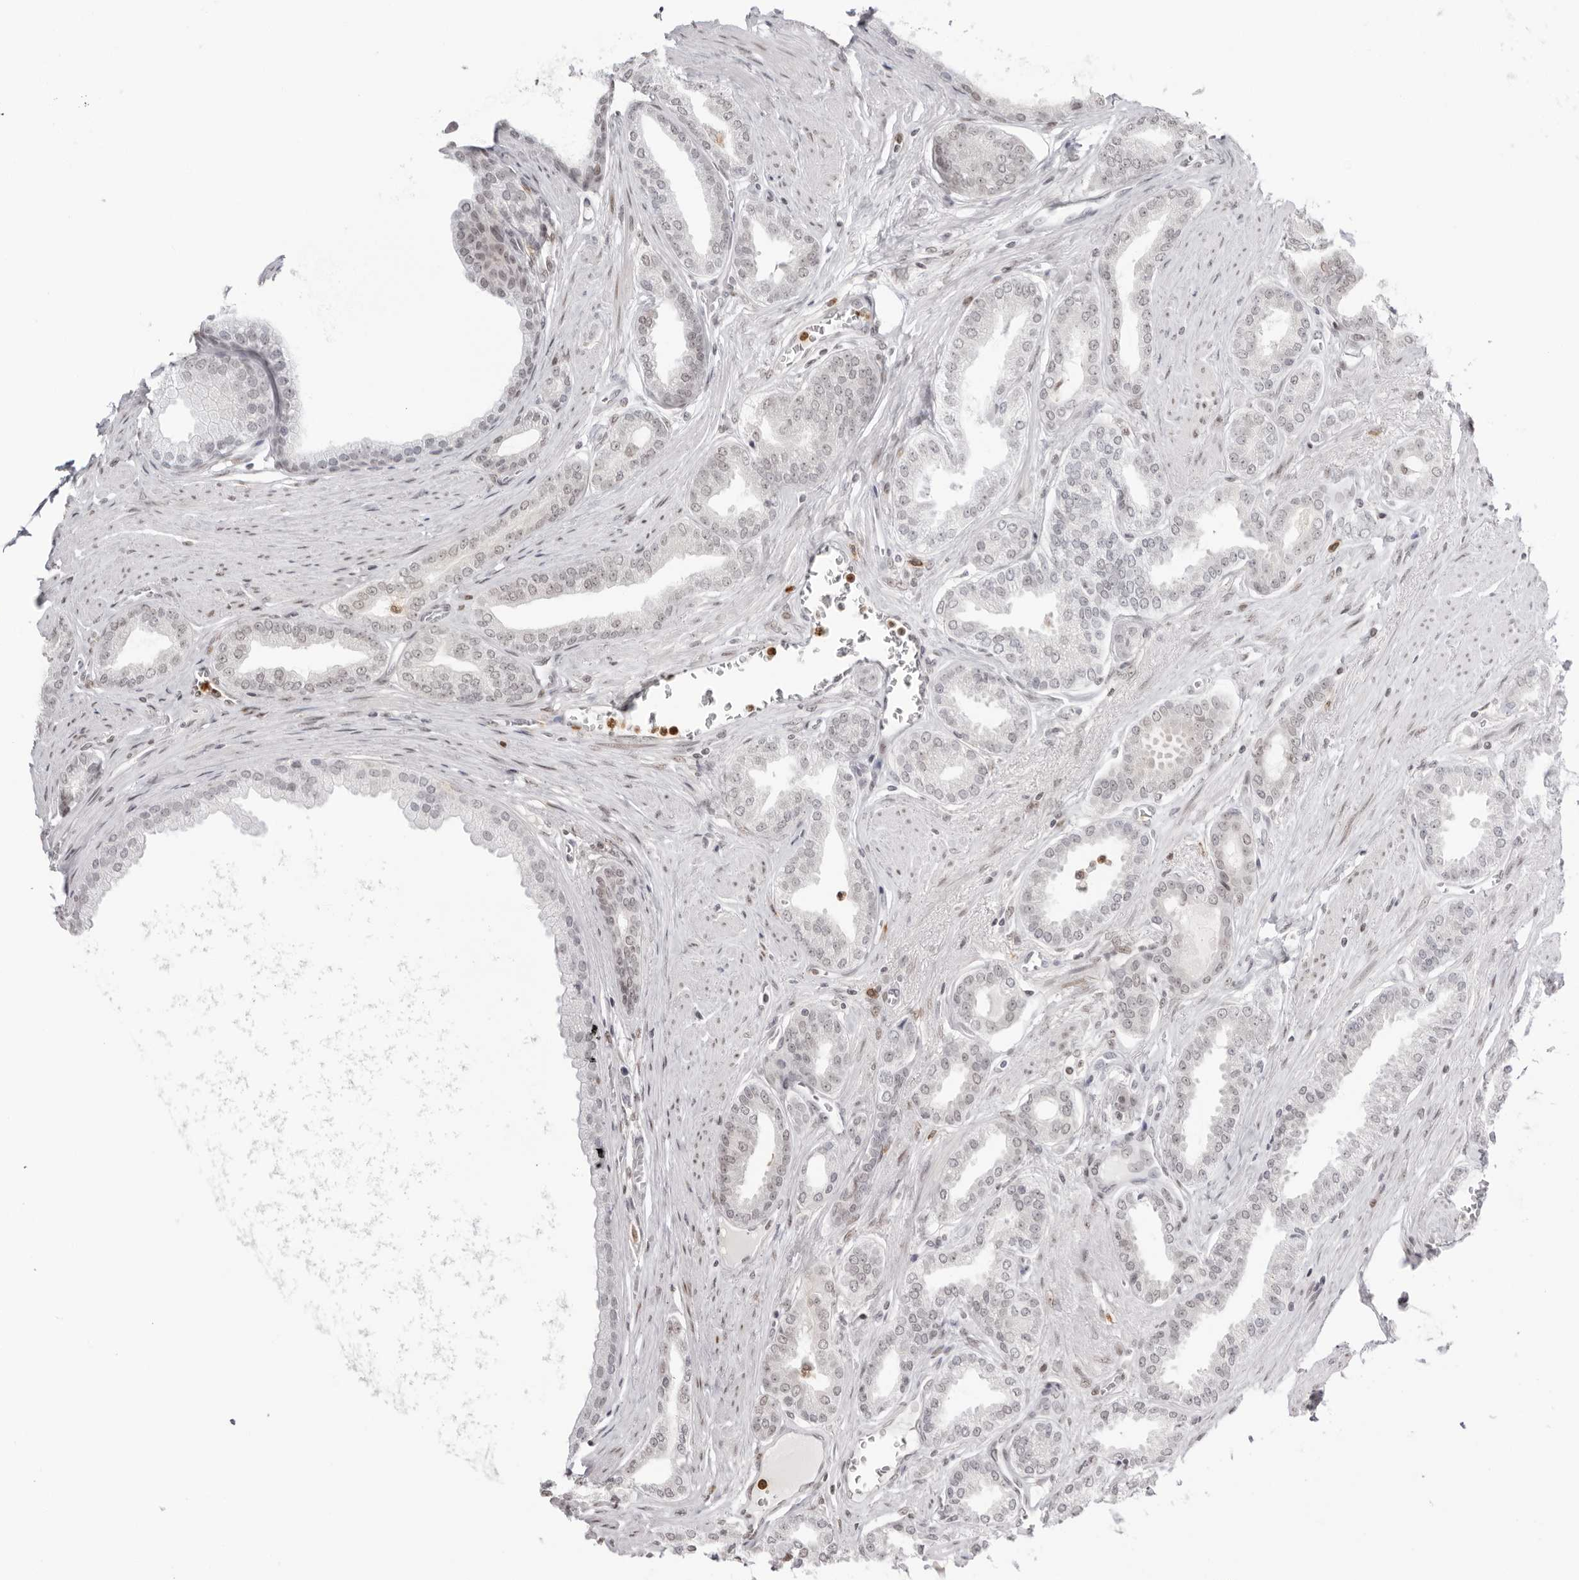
{"staining": {"intensity": "negative", "quantity": "none", "location": "none"}, "tissue": "prostate cancer", "cell_type": "Tumor cells", "image_type": "cancer", "snomed": [{"axis": "morphology", "description": "Adenocarcinoma, Low grade"}, {"axis": "topography", "description": "Prostate"}], "caption": "There is no significant positivity in tumor cells of prostate cancer. (DAB immunohistochemistry, high magnification).", "gene": "RNF146", "patient": {"sex": "male", "age": 63}}